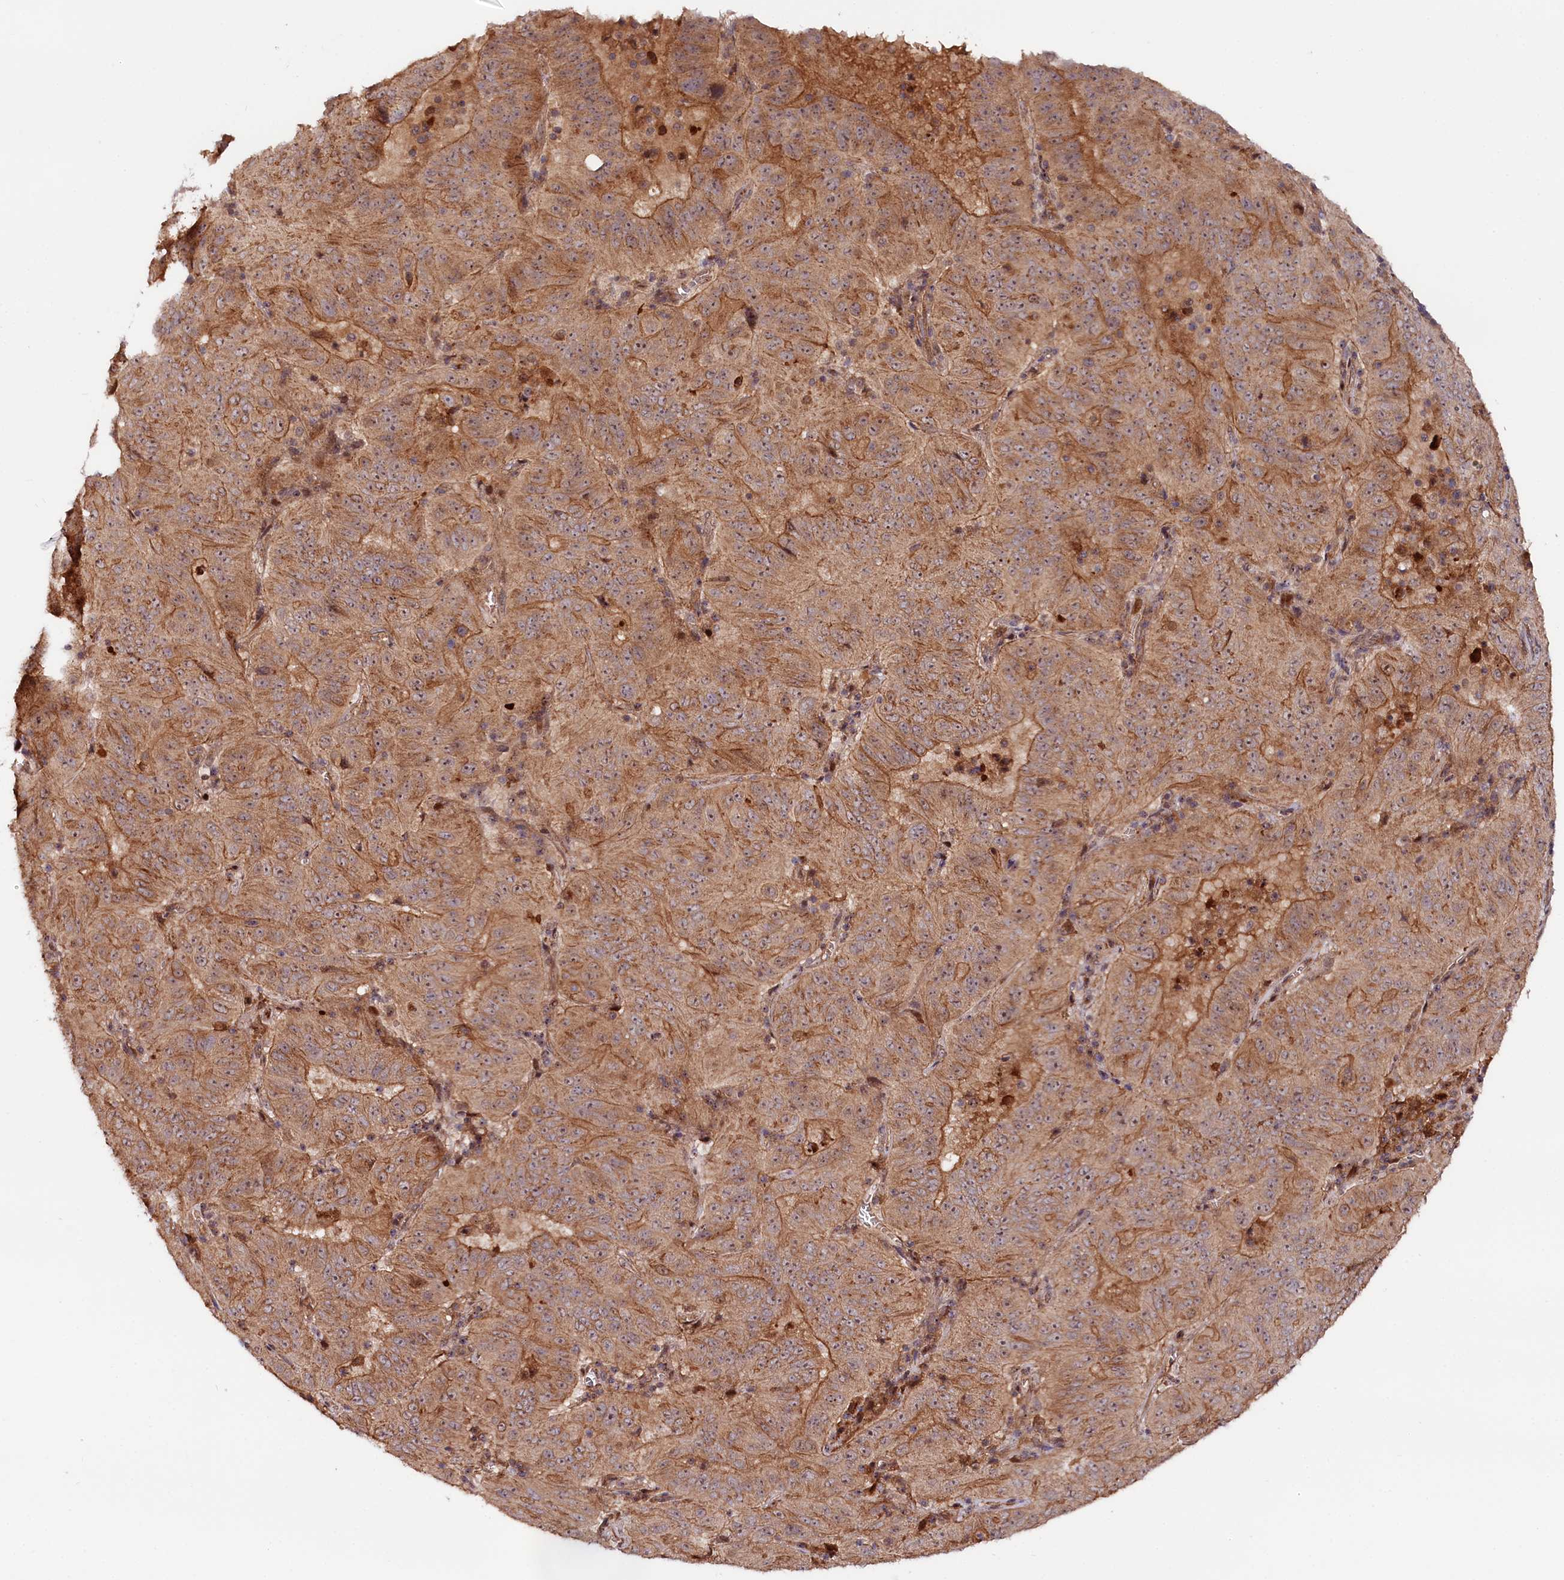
{"staining": {"intensity": "moderate", "quantity": ">75%", "location": "cytoplasmic/membranous"}, "tissue": "pancreatic cancer", "cell_type": "Tumor cells", "image_type": "cancer", "snomed": [{"axis": "morphology", "description": "Adenocarcinoma, NOS"}, {"axis": "topography", "description": "Pancreas"}], "caption": "DAB (3,3'-diaminobenzidine) immunohistochemical staining of human pancreatic cancer (adenocarcinoma) displays moderate cytoplasmic/membranous protein staining in about >75% of tumor cells.", "gene": "NEDD1", "patient": {"sex": "male", "age": 63}}